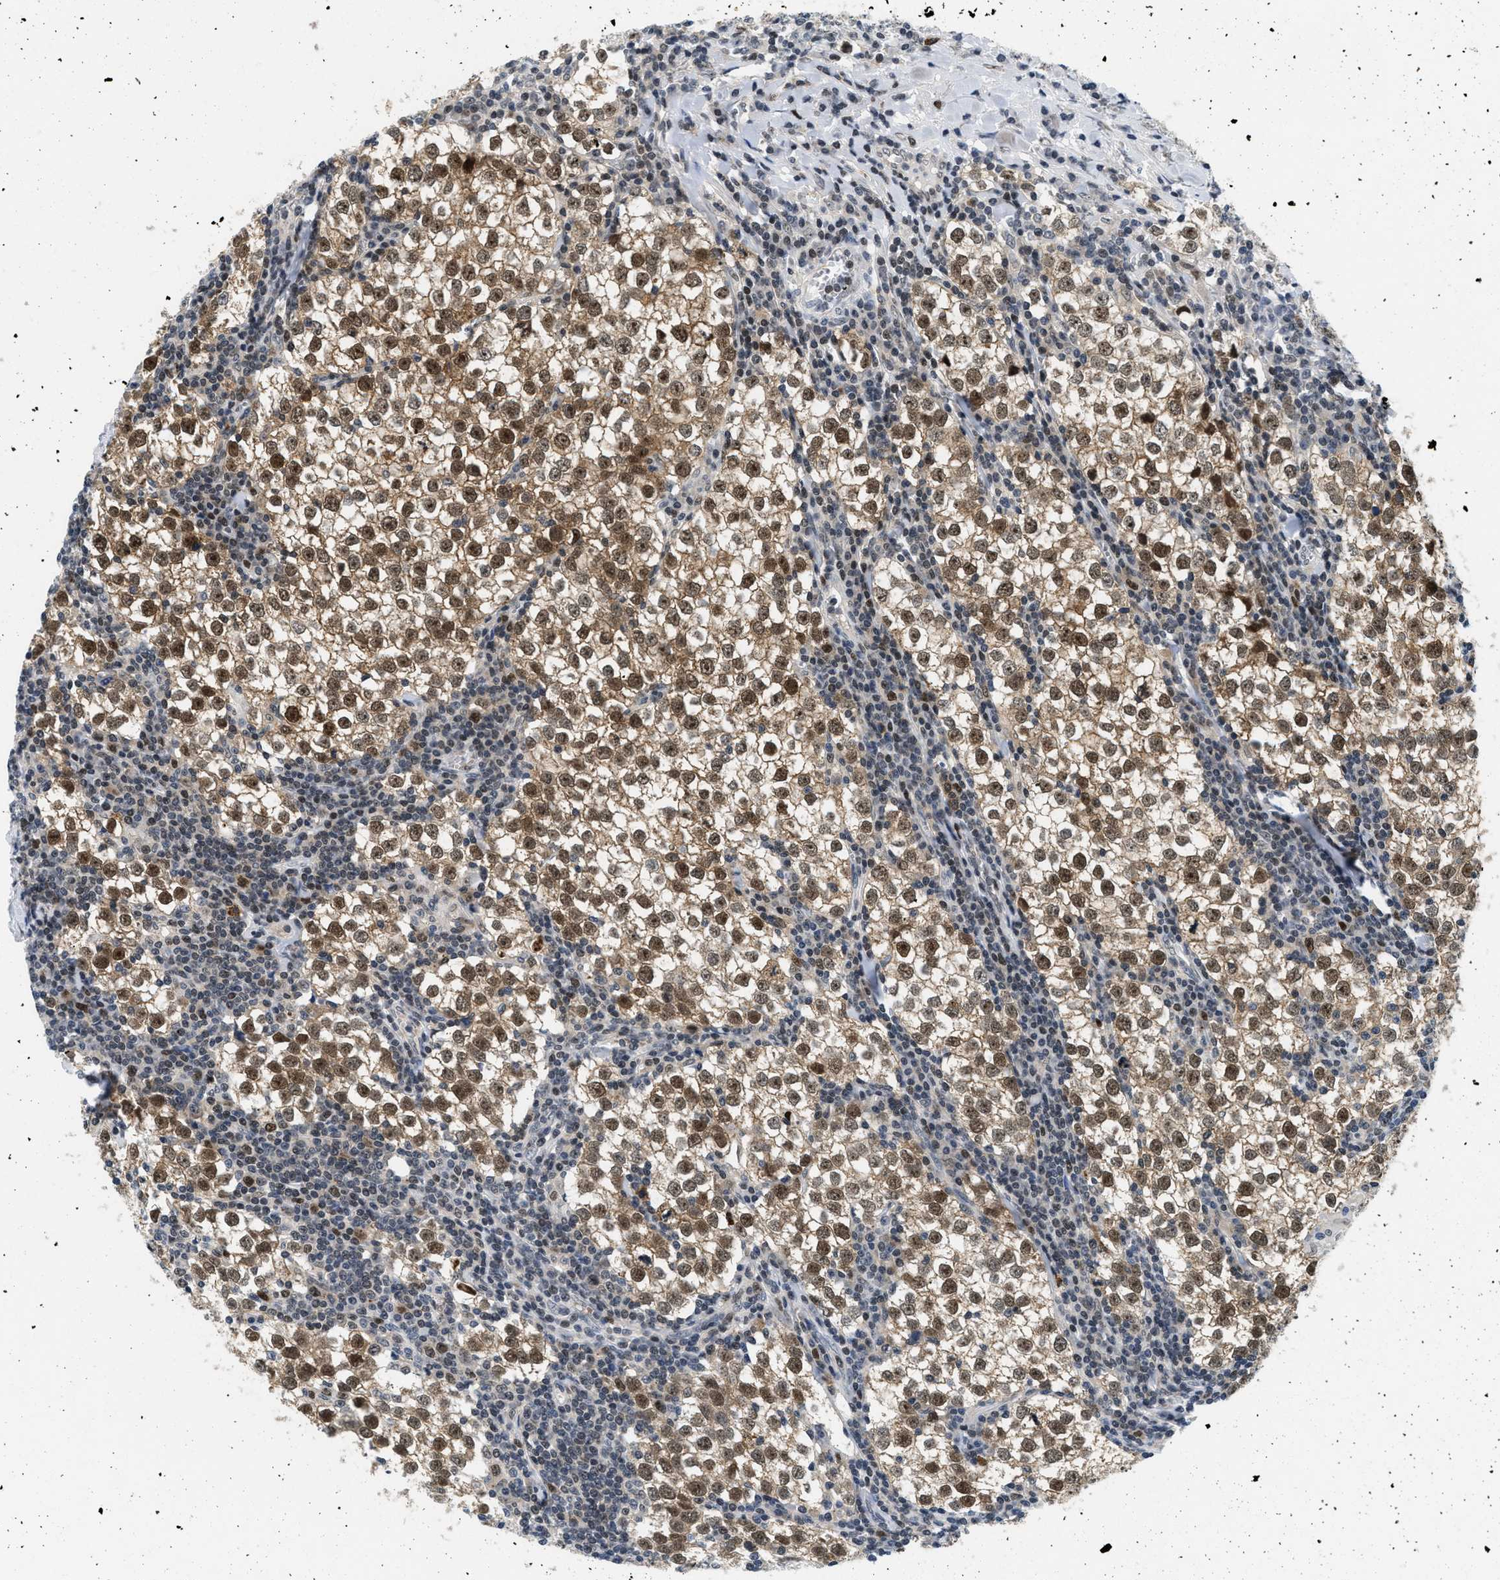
{"staining": {"intensity": "moderate", "quantity": ">75%", "location": "cytoplasmic/membranous,nuclear"}, "tissue": "testis cancer", "cell_type": "Tumor cells", "image_type": "cancer", "snomed": [{"axis": "morphology", "description": "Seminoma, NOS"}, {"axis": "morphology", "description": "Carcinoma, Embryonal, NOS"}, {"axis": "topography", "description": "Testis"}], "caption": "Moderate cytoplasmic/membranous and nuclear protein positivity is identified in approximately >75% of tumor cells in embryonal carcinoma (testis). Immunohistochemistry stains the protein in brown and the nuclei are stained blue.", "gene": "PITHD1", "patient": {"sex": "male", "age": 36}}